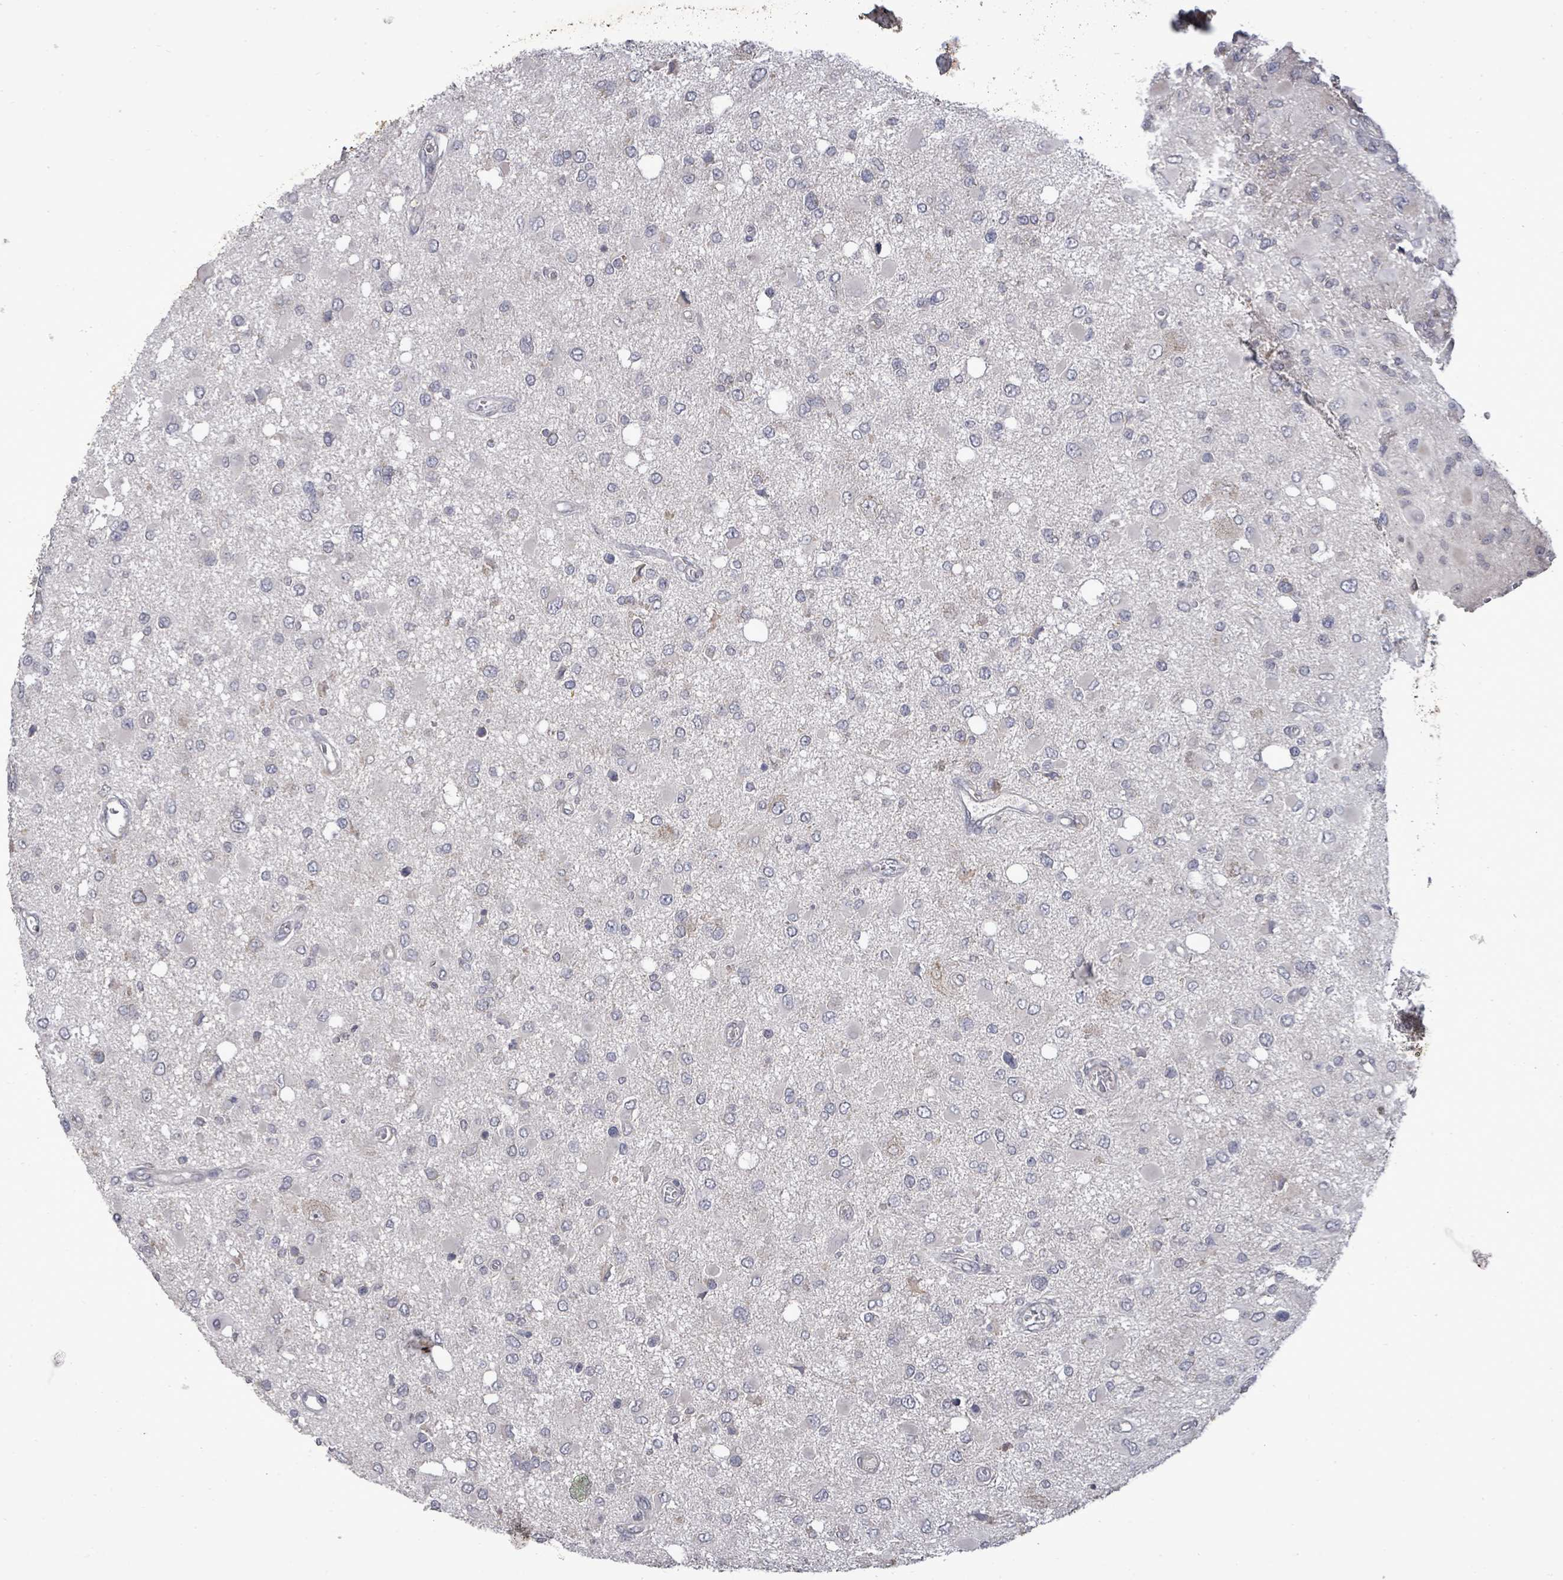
{"staining": {"intensity": "negative", "quantity": "none", "location": "none"}, "tissue": "glioma", "cell_type": "Tumor cells", "image_type": "cancer", "snomed": [{"axis": "morphology", "description": "Glioma, malignant, High grade"}, {"axis": "topography", "description": "Brain"}], "caption": "IHC of malignant high-grade glioma shows no expression in tumor cells.", "gene": "POMGNT2", "patient": {"sex": "male", "age": 53}}